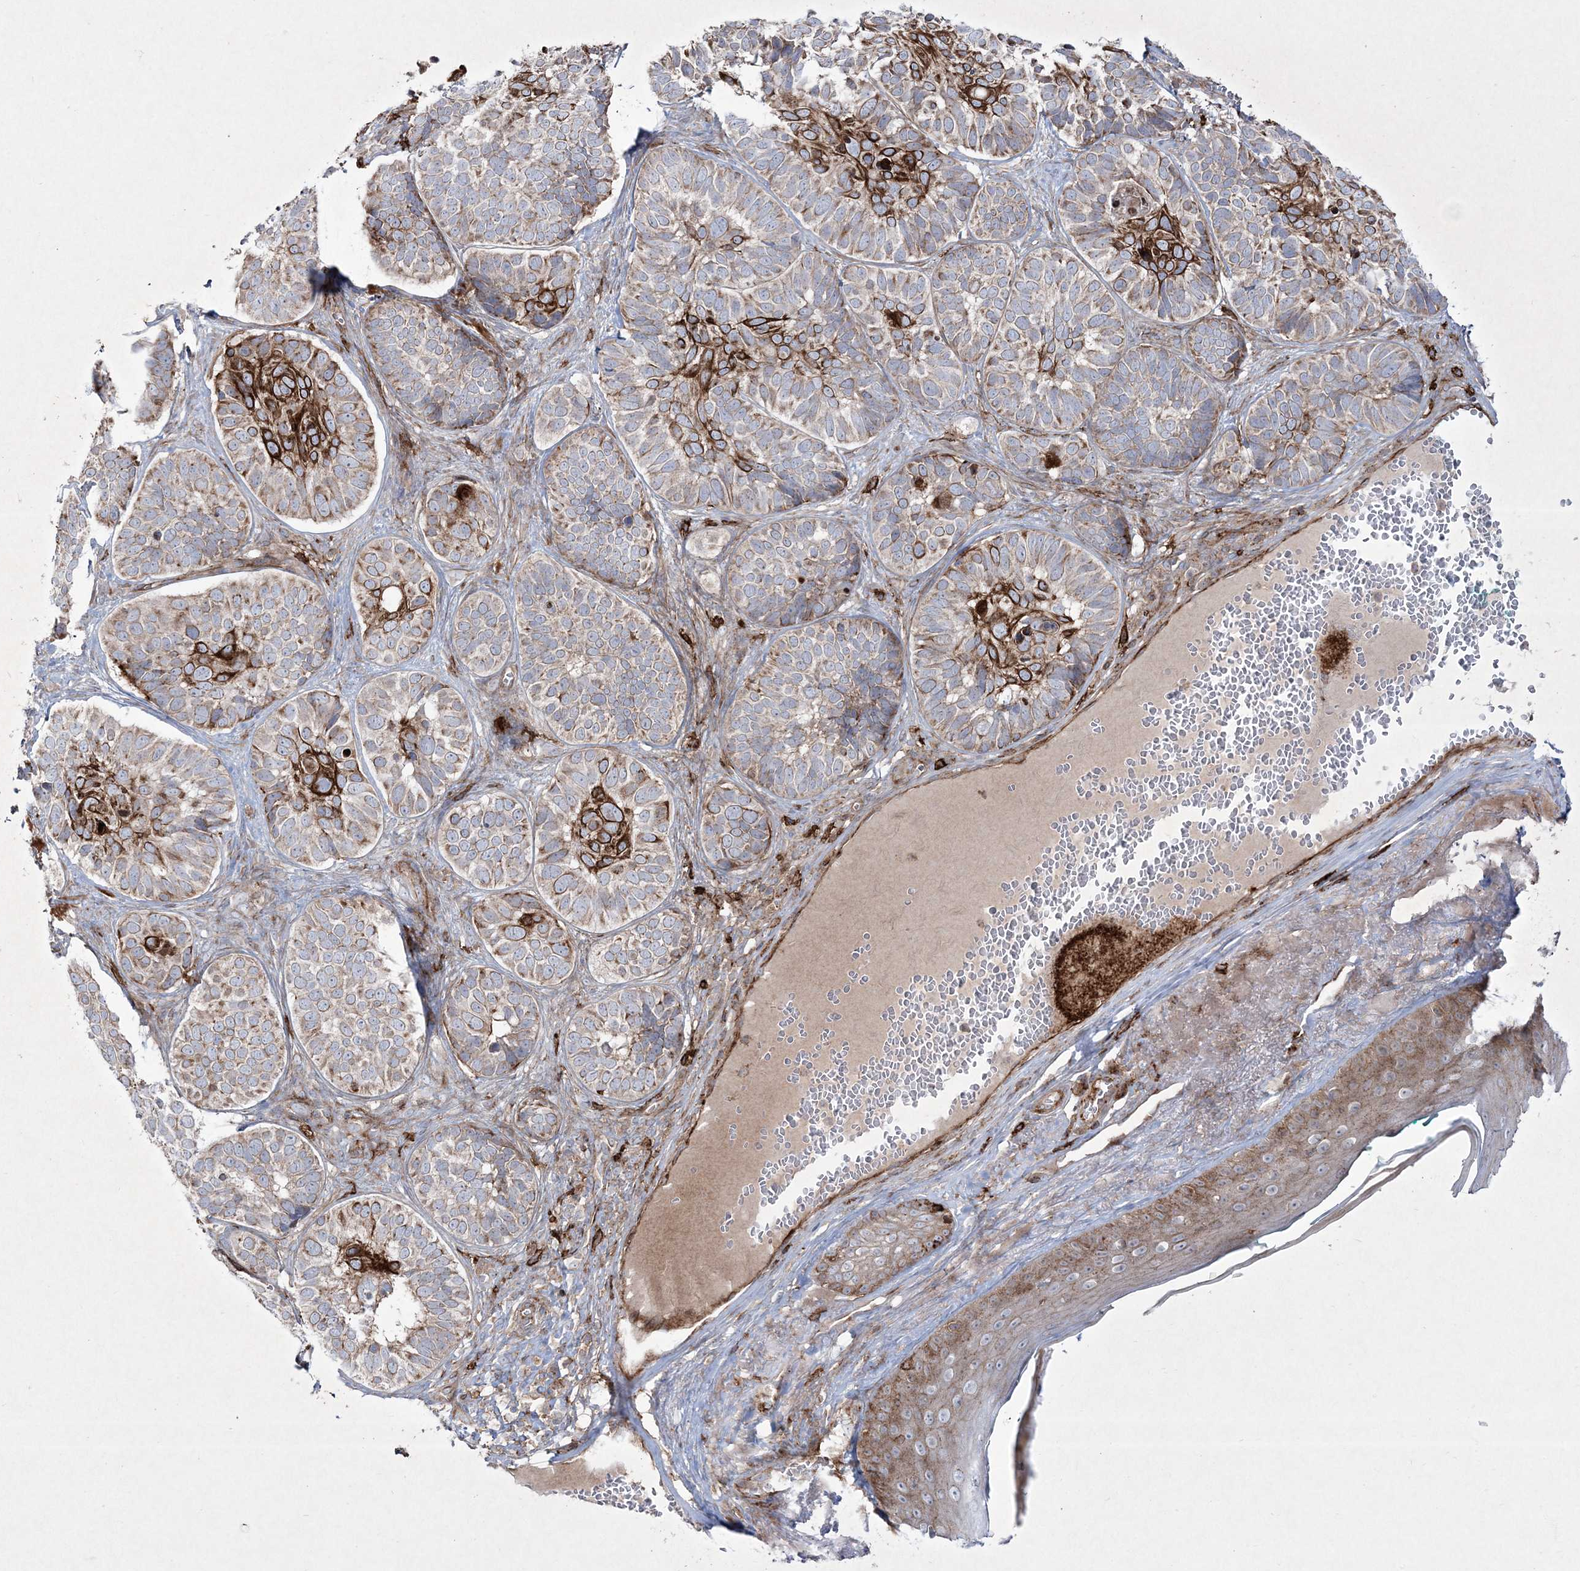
{"staining": {"intensity": "strong", "quantity": "<25%", "location": "cytoplasmic/membranous"}, "tissue": "skin cancer", "cell_type": "Tumor cells", "image_type": "cancer", "snomed": [{"axis": "morphology", "description": "Basal cell carcinoma"}, {"axis": "topography", "description": "Skin"}], "caption": "A brown stain labels strong cytoplasmic/membranous expression of a protein in human skin cancer tumor cells.", "gene": "RICTOR", "patient": {"sex": "male", "age": 62}}